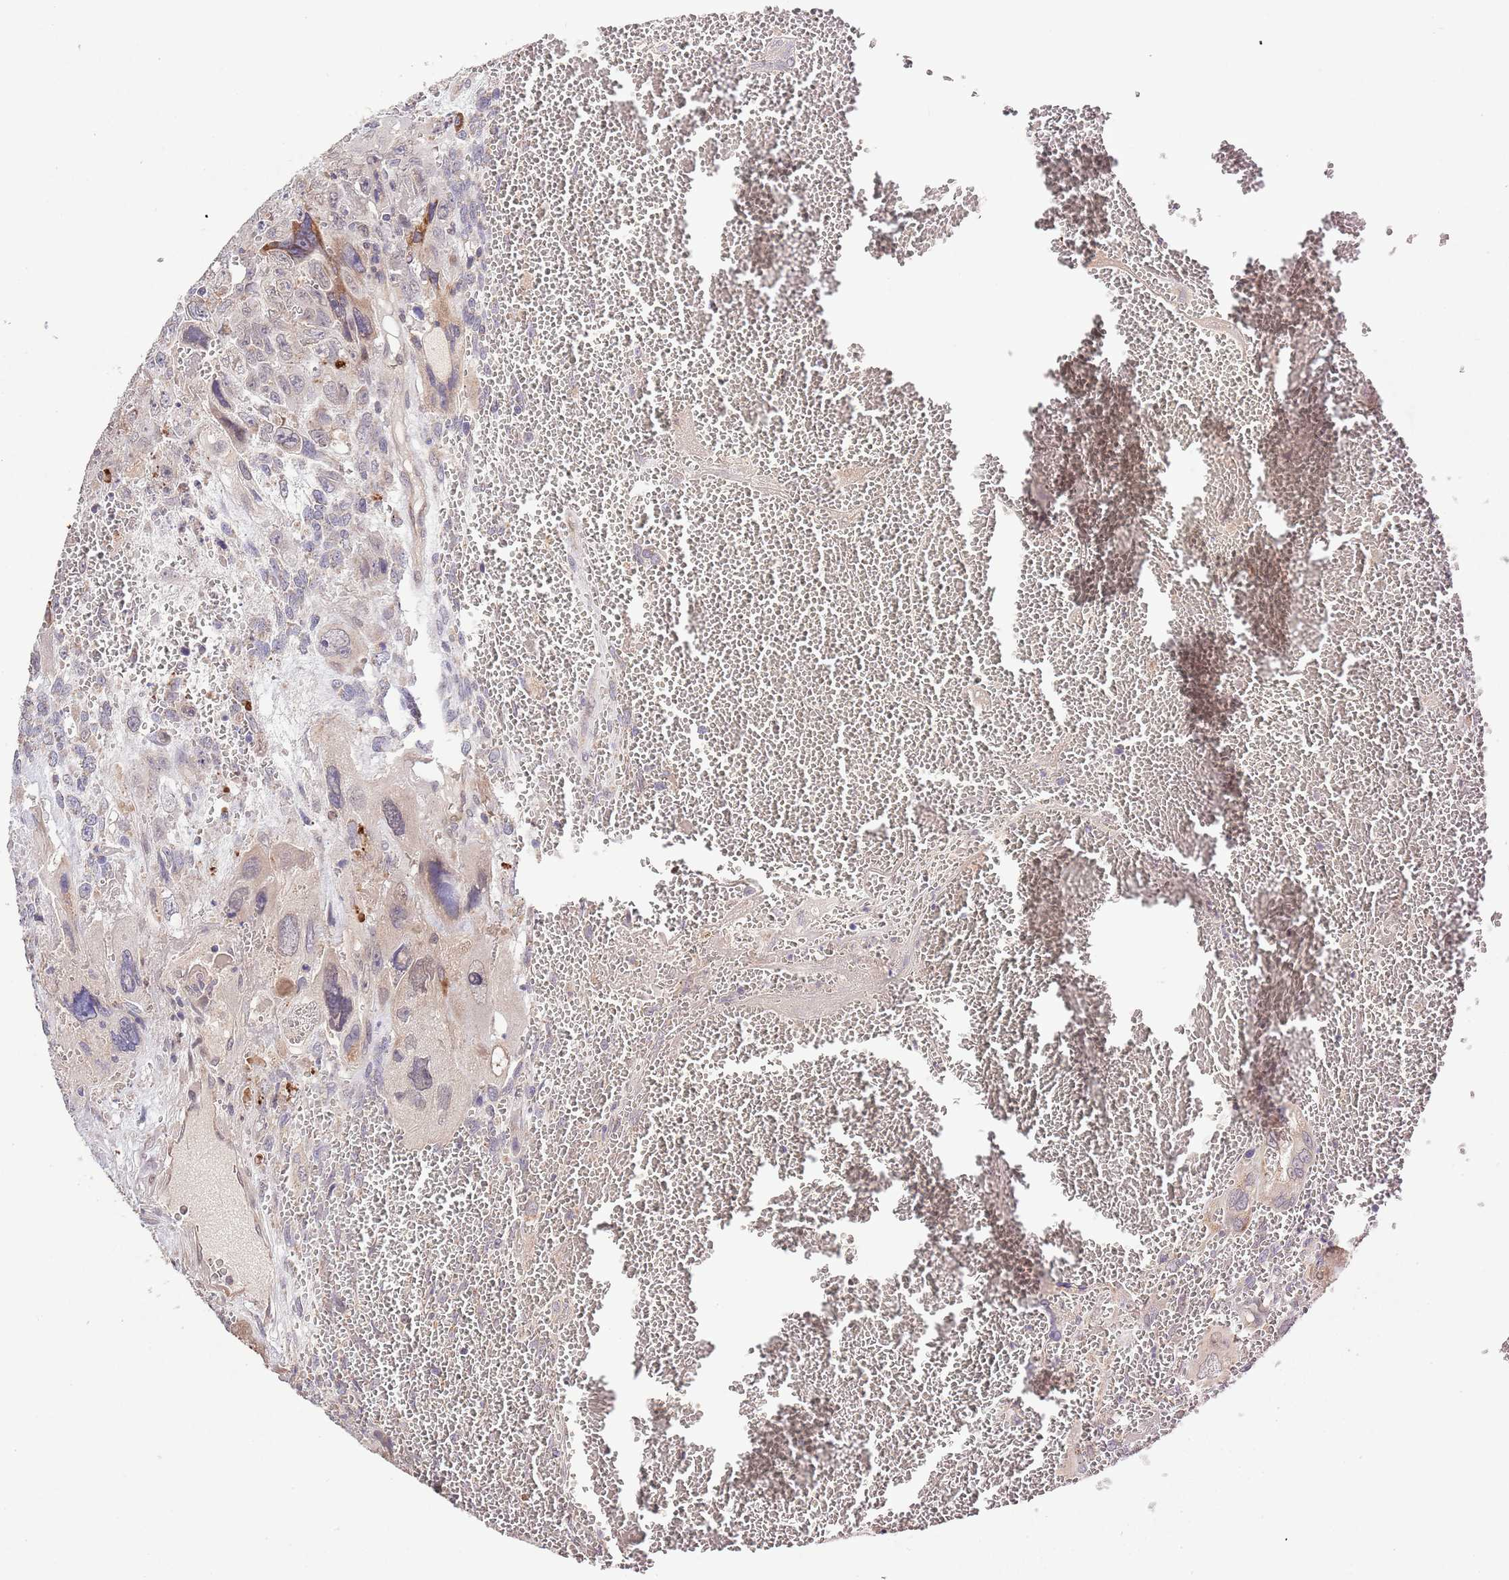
{"staining": {"intensity": "negative", "quantity": "none", "location": "none"}, "tissue": "testis cancer", "cell_type": "Tumor cells", "image_type": "cancer", "snomed": [{"axis": "morphology", "description": "Carcinoma, Embryonal, NOS"}, {"axis": "topography", "description": "Testis"}], "caption": "Immunohistochemistry (IHC) photomicrograph of neoplastic tissue: testis cancer stained with DAB reveals no significant protein staining in tumor cells.", "gene": "IVD", "patient": {"sex": "male", "age": 28}}